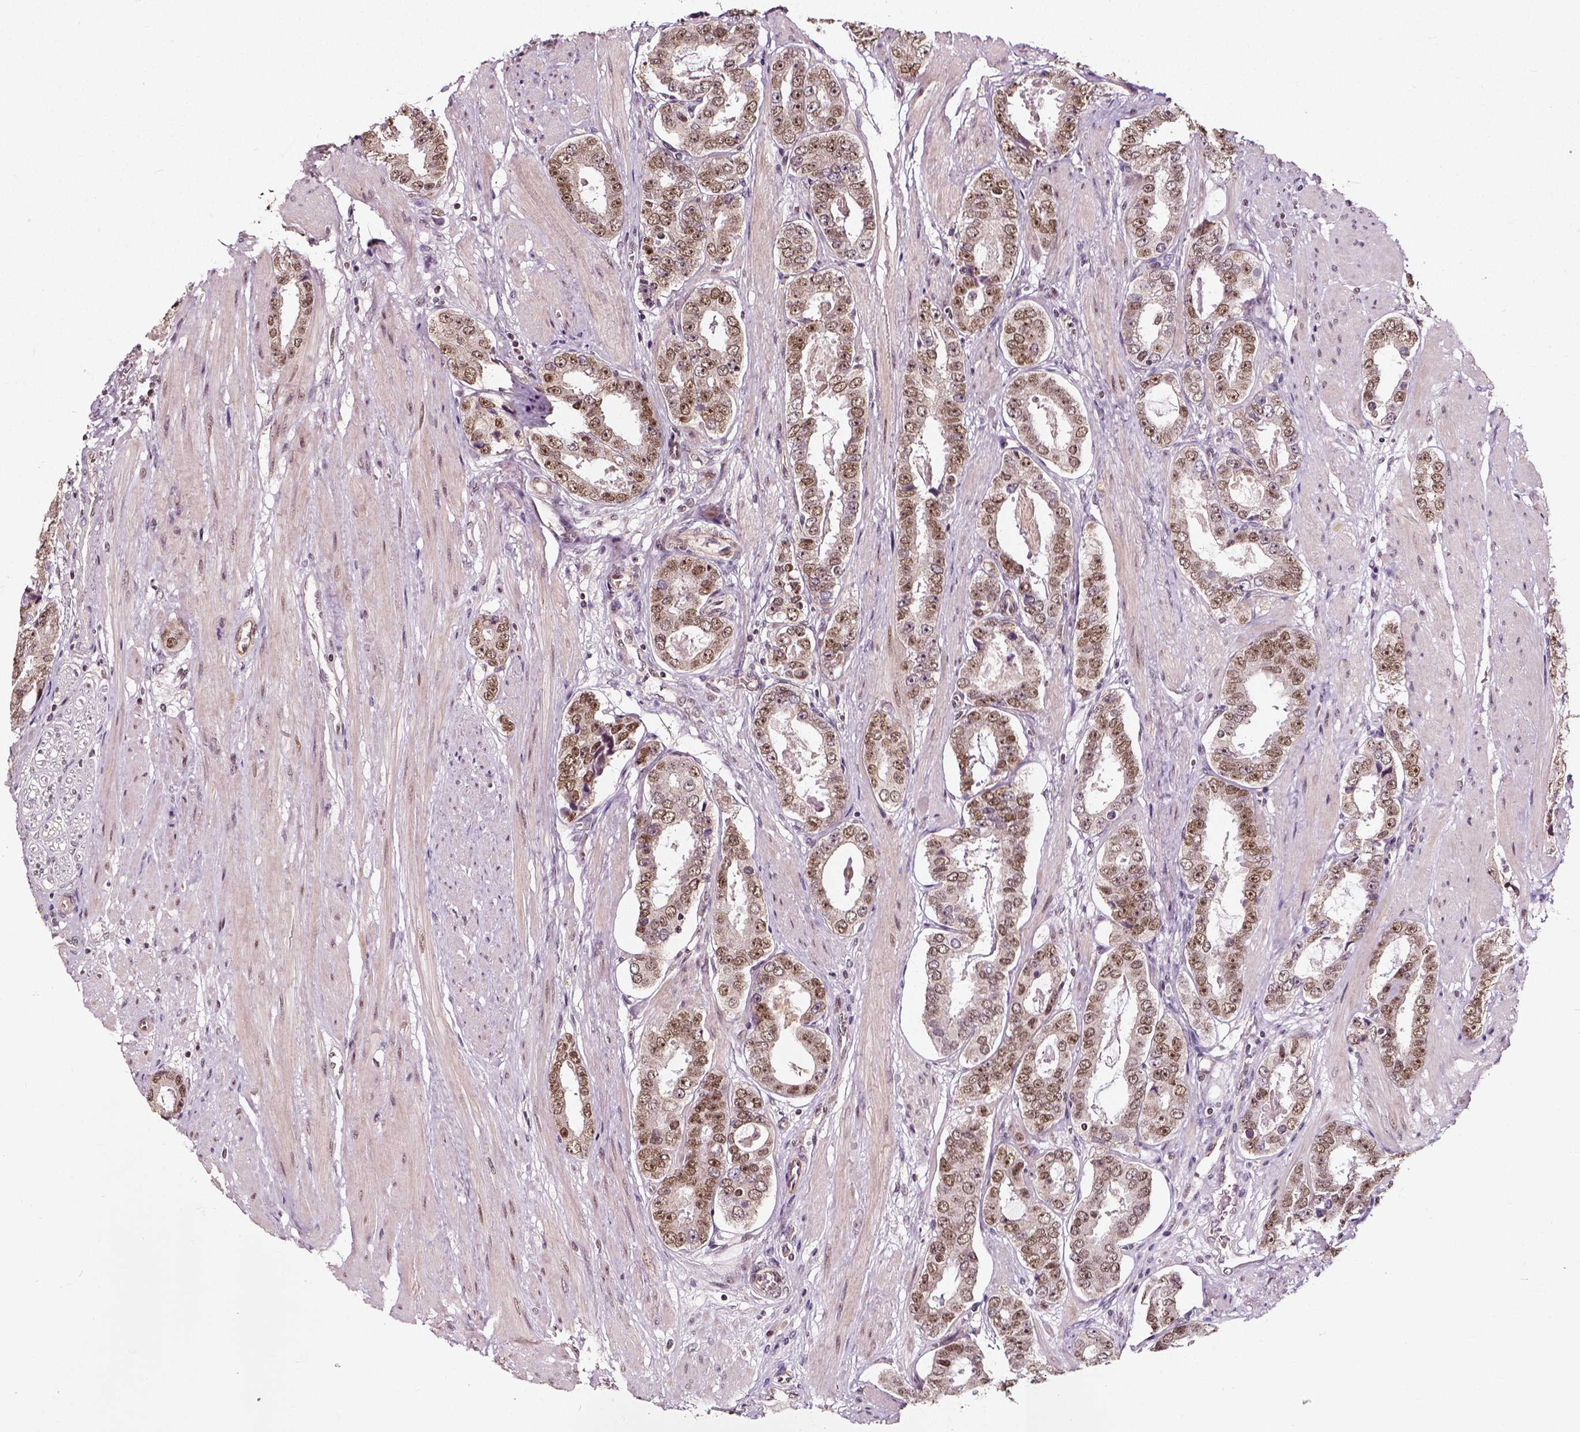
{"staining": {"intensity": "moderate", "quantity": ">75%", "location": "nuclear"}, "tissue": "prostate cancer", "cell_type": "Tumor cells", "image_type": "cancer", "snomed": [{"axis": "morphology", "description": "Adenocarcinoma, High grade"}, {"axis": "topography", "description": "Prostate"}], "caption": "The photomicrograph demonstrates staining of prostate adenocarcinoma (high-grade), revealing moderate nuclear protein positivity (brown color) within tumor cells.", "gene": "NACC1", "patient": {"sex": "male", "age": 63}}